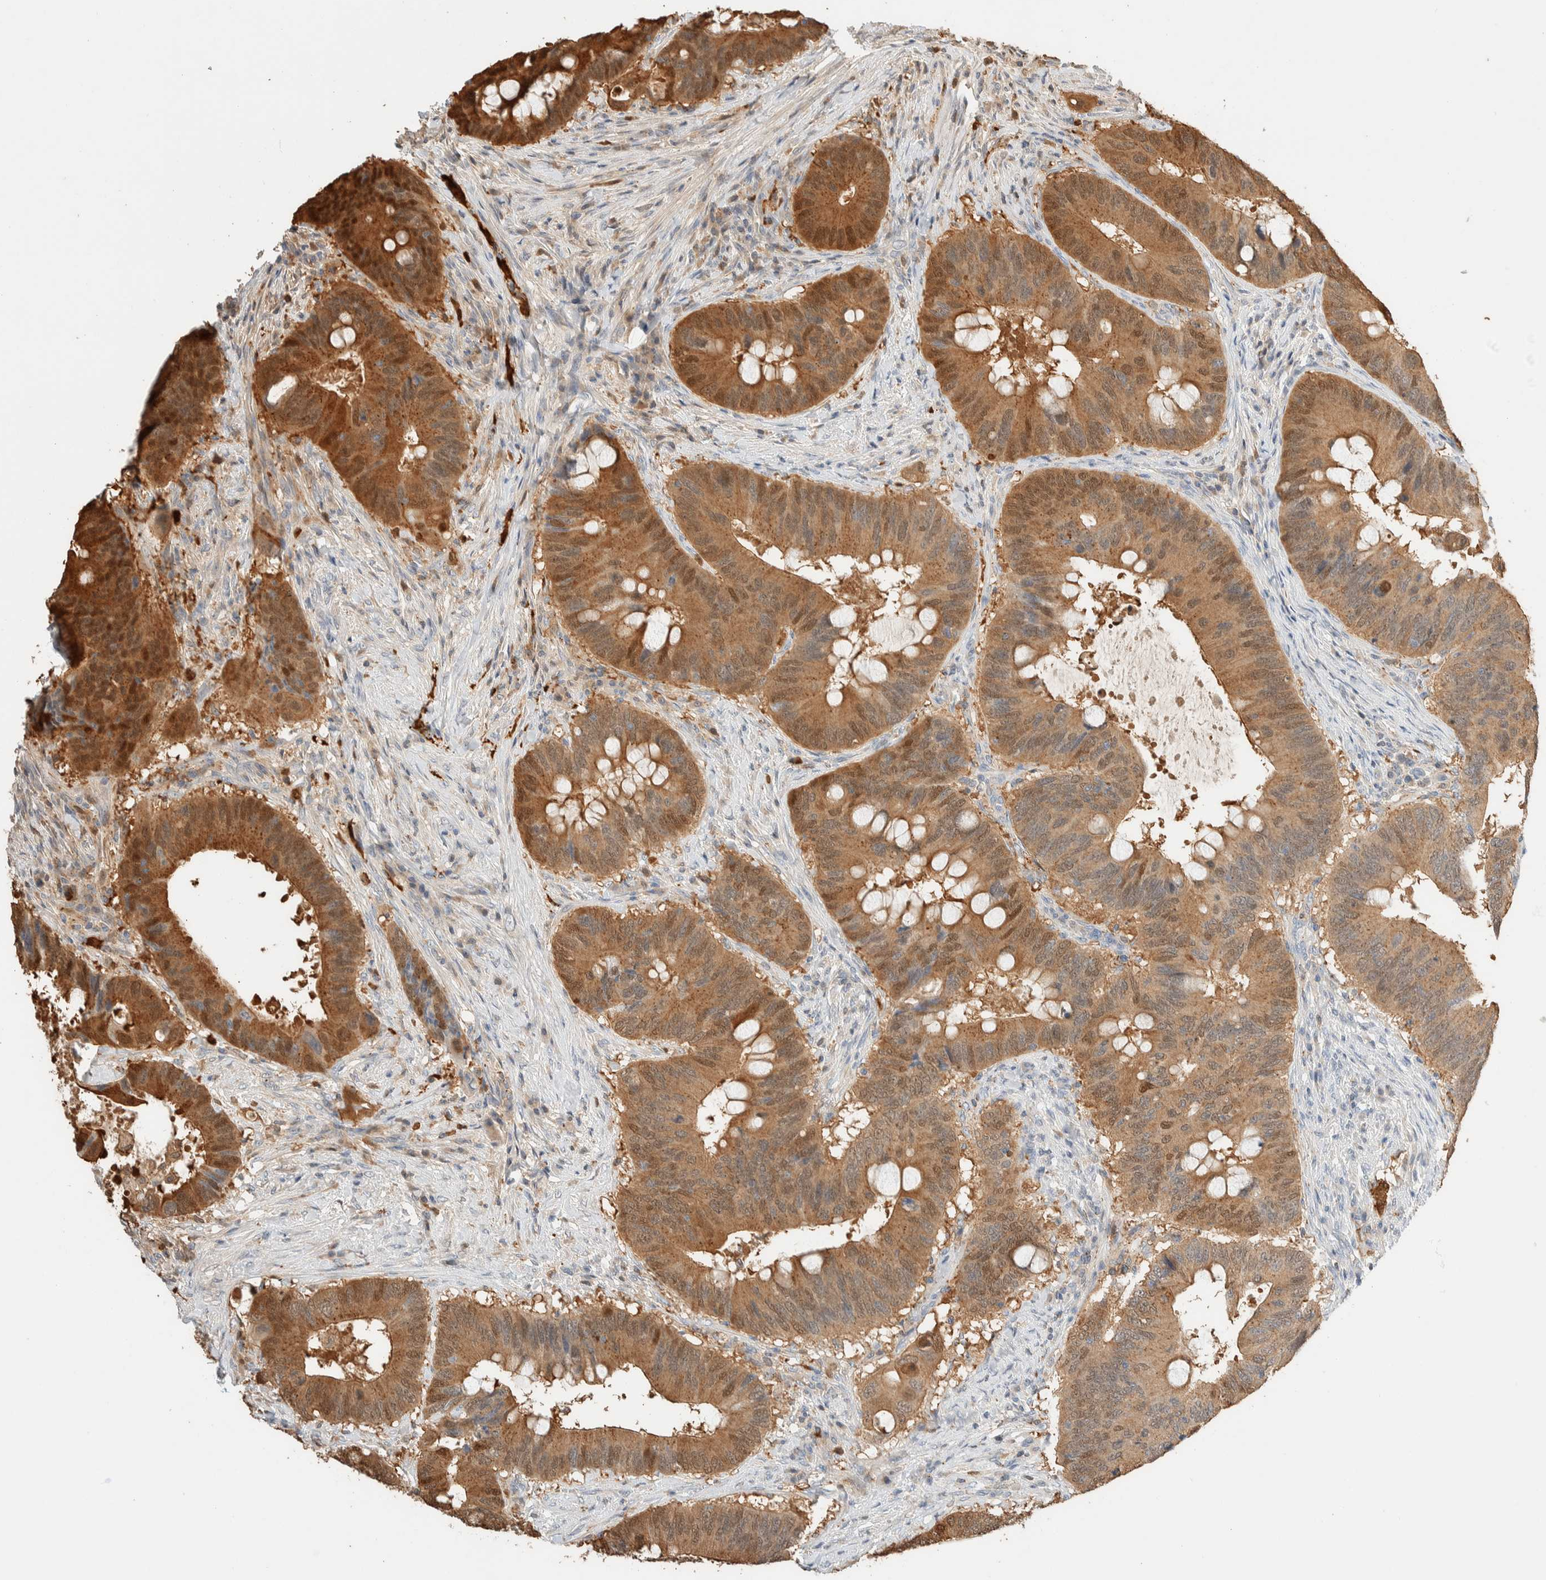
{"staining": {"intensity": "strong", "quantity": "25%-75%", "location": "cytoplasmic/membranous,nuclear"}, "tissue": "colorectal cancer", "cell_type": "Tumor cells", "image_type": "cancer", "snomed": [{"axis": "morphology", "description": "Adenocarcinoma, NOS"}, {"axis": "topography", "description": "Colon"}], "caption": "Strong cytoplasmic/membranous and nuclear protein staining is identified in approximately 25%-75% of tumor cells in colorectal adenocarcinoma.", "gene": "SETD4", "patient": {"sex": "male", "age": 71}}